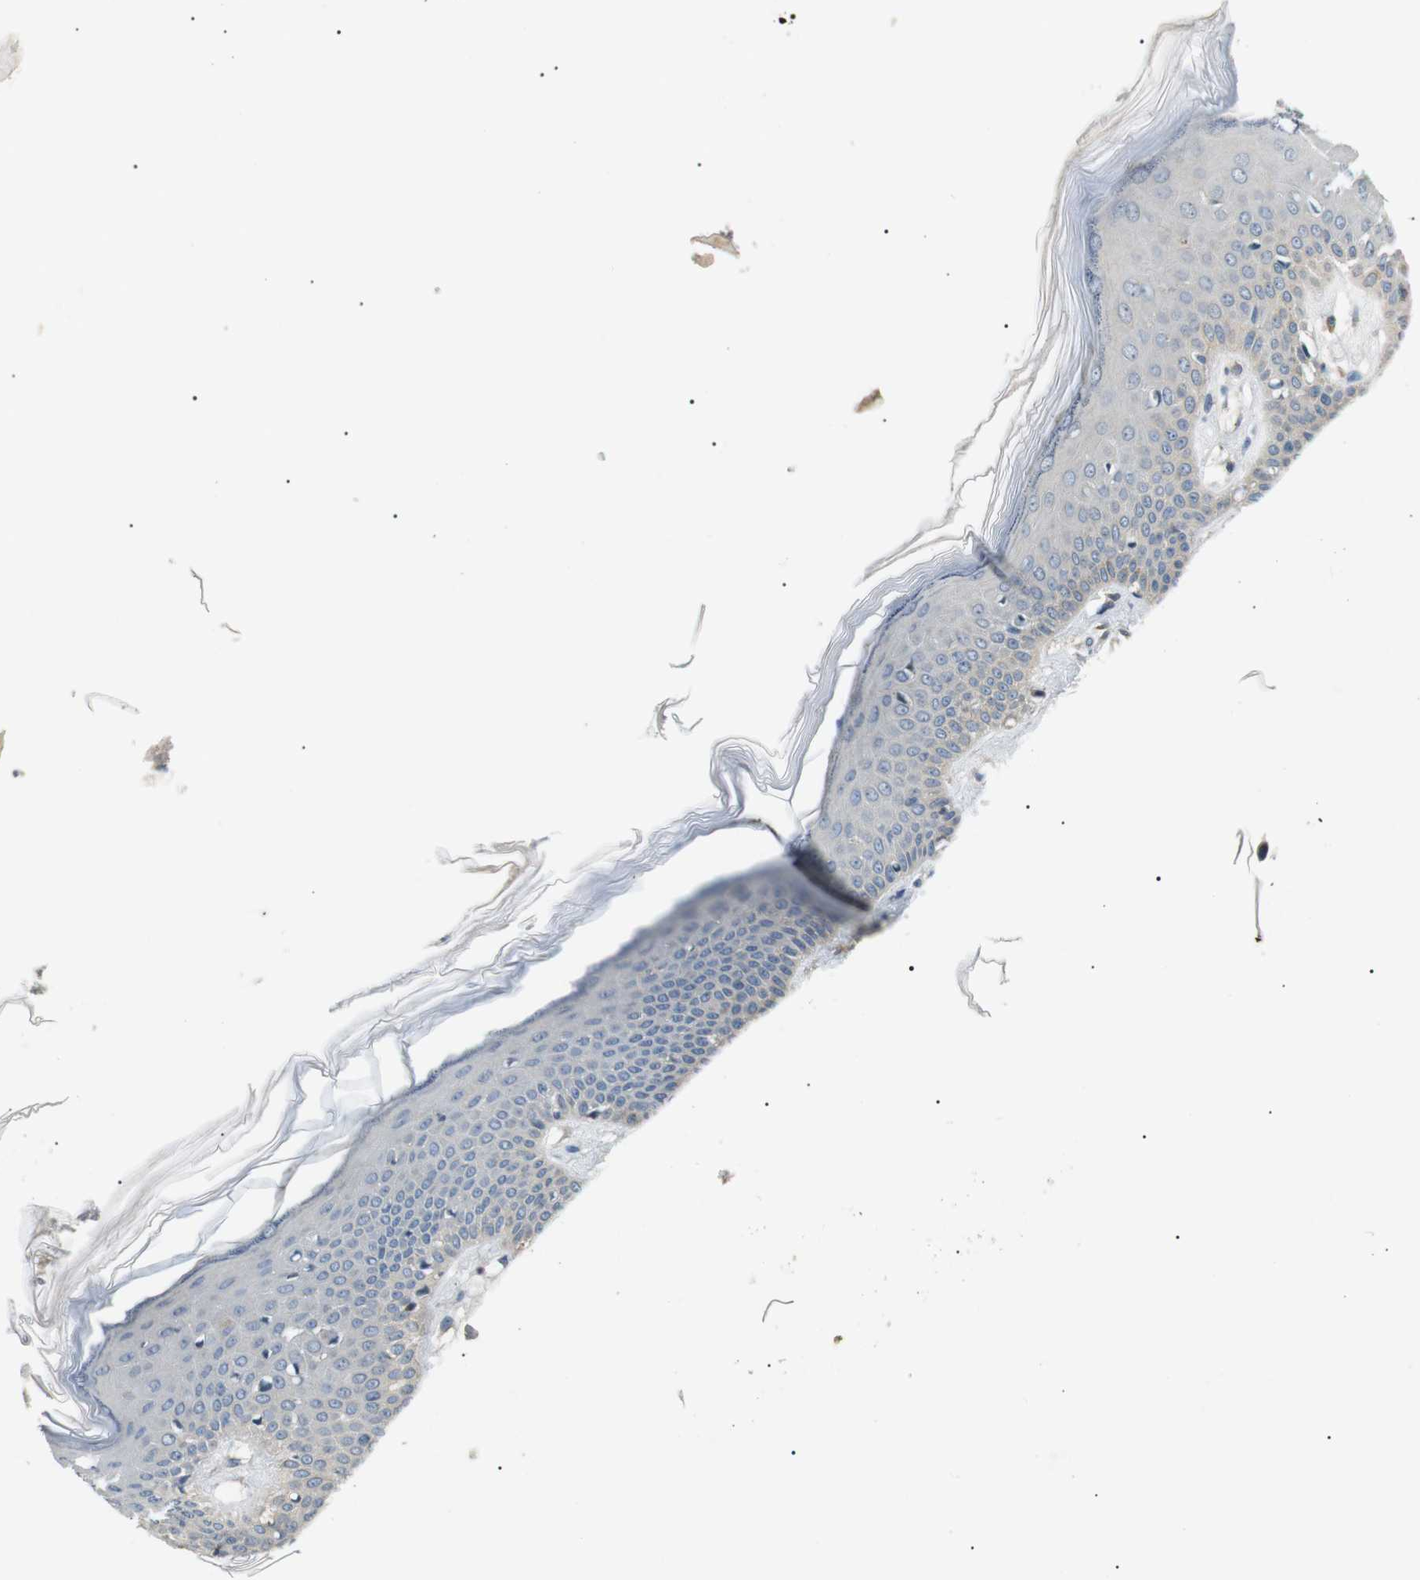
{"staining": {"intensity": "weak", "quantity": "25%-75%", "location": "cytoplasmic/membranous"}, "tissue": "skin", "cell_type": "Fibroblasts", "image_type": "normal", "snomed": [{"axis": "morphology", "description": "Normal tissue, NOS"}, {"axis": "topography", "description": "Skin"}], "caption": "Immunohistochemistry staining of normal skin, which shows low levels of weak cytoplasmic/membranous staining in approximately 25%-75% of fibroblasts indicating weak cytoplasmic/membranous protein staining. The staining was performed using DAB (brown) for protein detection and nuclei were counterstained in hematoxylin (blue).", "gene": "DIPK1A", "patient": {"sex": "male", "age": 53}}